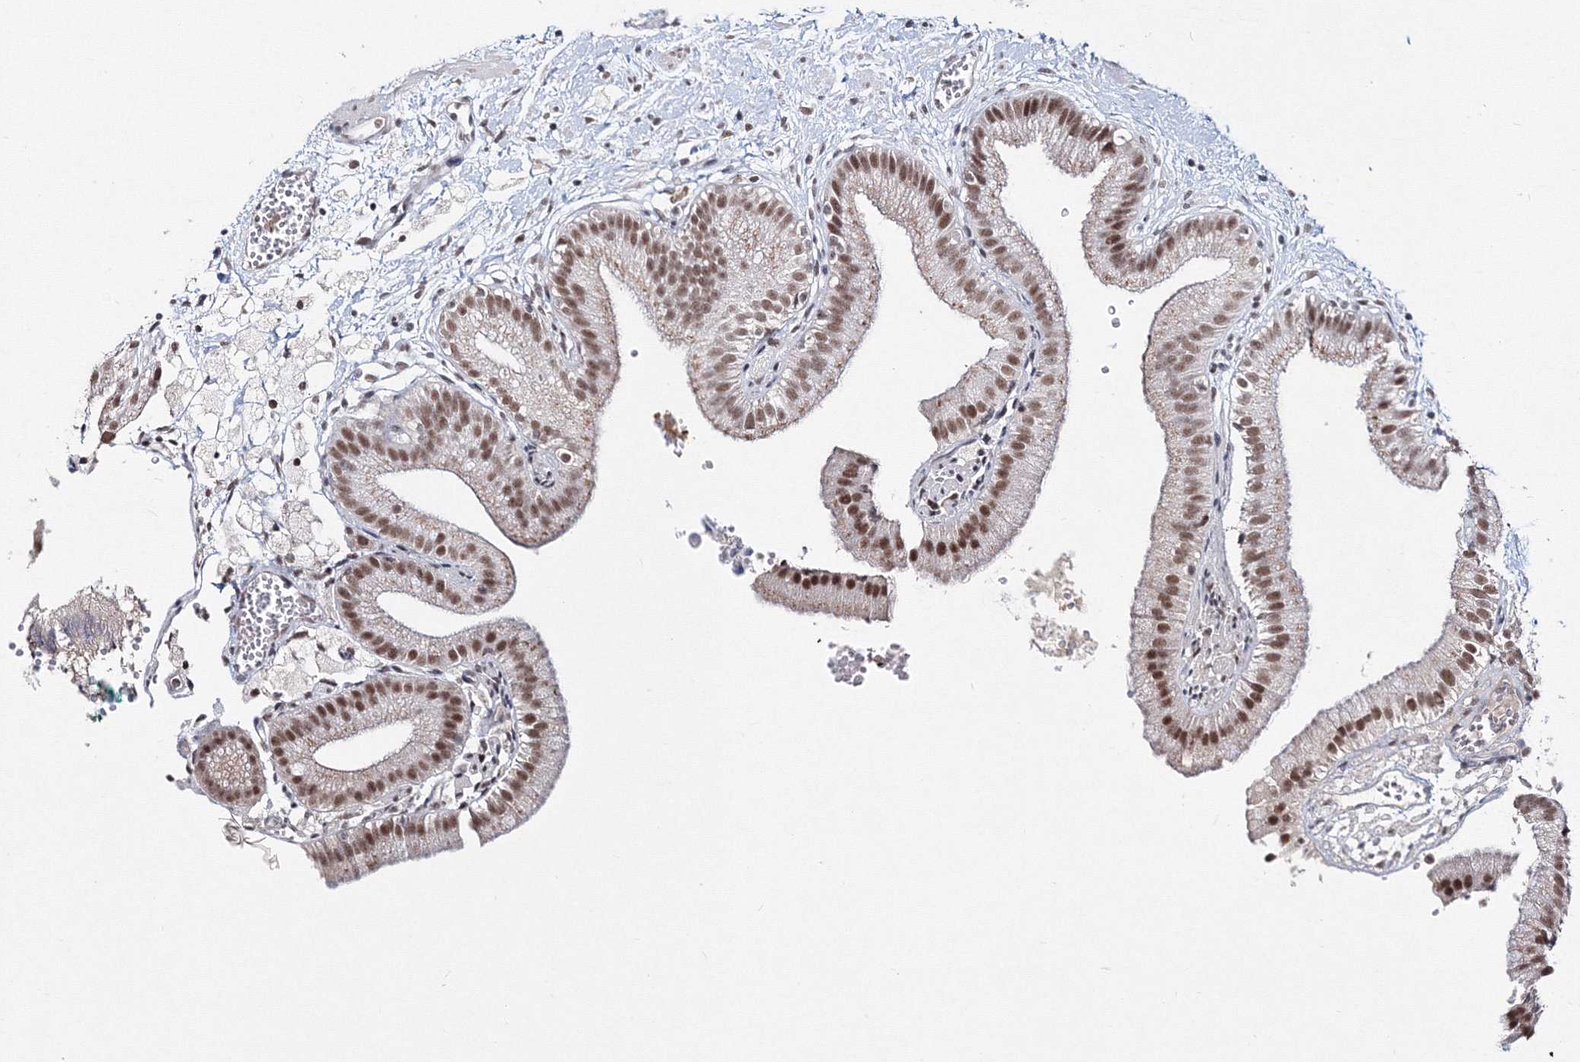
{"staining": {"intensity": "moderate", "quantity": ">75%", "location": "nuclear"}, "tissue": "gallbladder", "cell_type": "Glandular cells", "image_type": "normal", "snomed": [{"axis": "morphology", "description": "Normal tissue, NOS"}, {"axis": "topography", "description": "Gallbladder"}], "caption": "IHC of unremarkable human gallbladder demonstrates medium levels of moderate nuclear expression in about >75% of glandular cells.", "gene": "IWS1", "patient": {"sex": "male", "age": 55}}